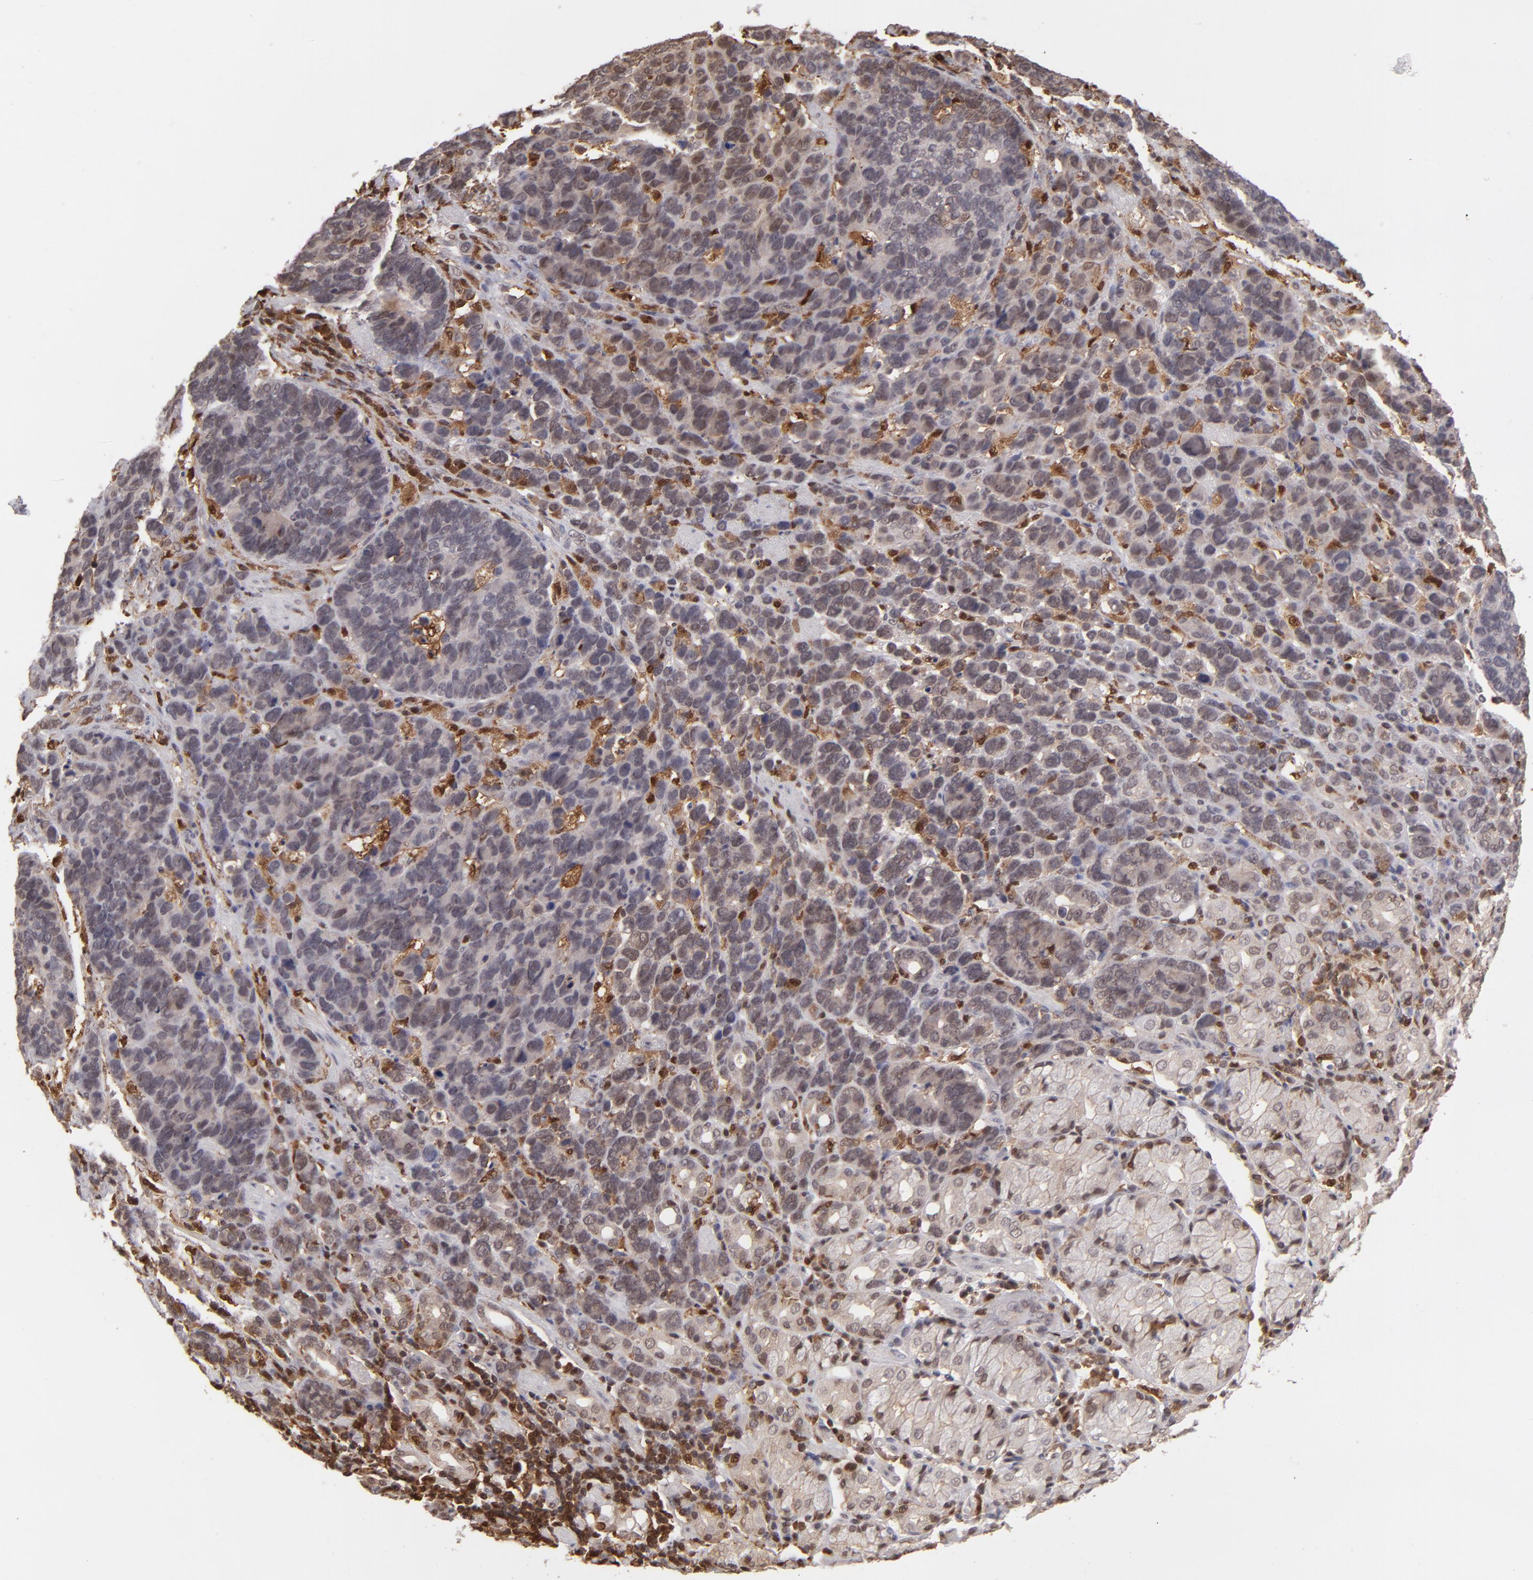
{"staining": {"intensity": "moderate", "quantity": ">75%", "location": "cytoplasmic/membranous,nuclear"}, "tissue": "stomach cancer", "cell_type": "Tumor cells", "image_type": "cancer", "snomed": [{"axis": "morphology", "description": "Adenocarcinoma, NOS"}, {"axis": "topography", "description": "Stomach, upper"}], "caption": "IHC micrograph of human stomach cancer stained for a protein (brown), which reveals medium levels of moderate cytoplasmic/membranous and nuclear expression in about >75% of tumor cells.", "gene": "GRB2", "patient": {"sex": "male", "age": 71}}